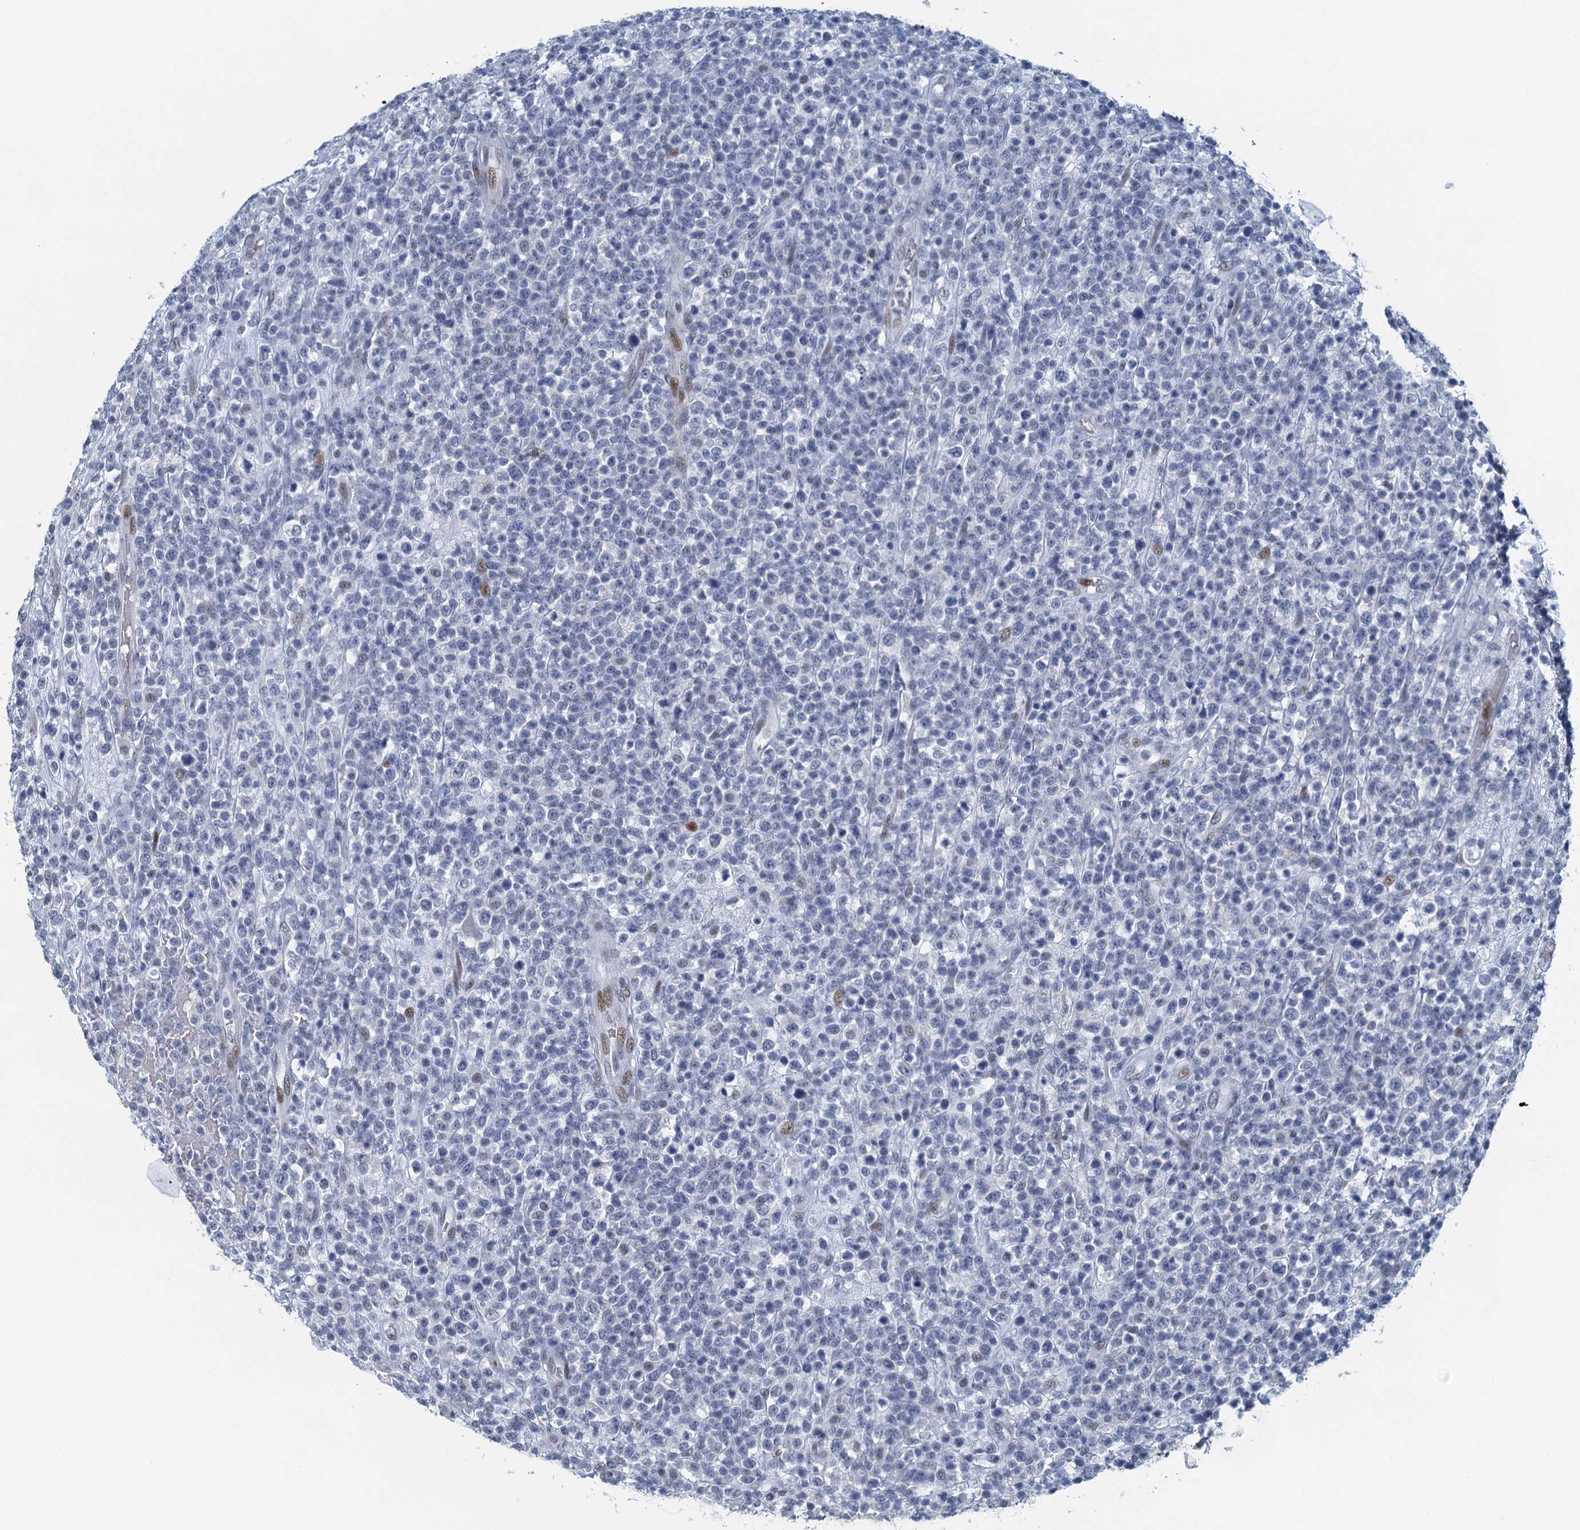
{"staining": {"intensity": "negative", "quantity": "none", "location": "none"}, "tissue": "lymphoma", "cell_type": "Tumor cells", "image_type": "cancer", "snomed": [{"axis": "morphology", "description": "Malignant lymphoma, non-Hodgkin's type, High grade"}, {"axis": "topography", "description": "Colon"}], "caption": "This is an IHC micrograph of human malignant lymphoma, non-Hodgkin's type (high-grade). There is no staining in tumor cells.", "gene": "TTLL9", "patient": {"sex": "female", "age": 53}}